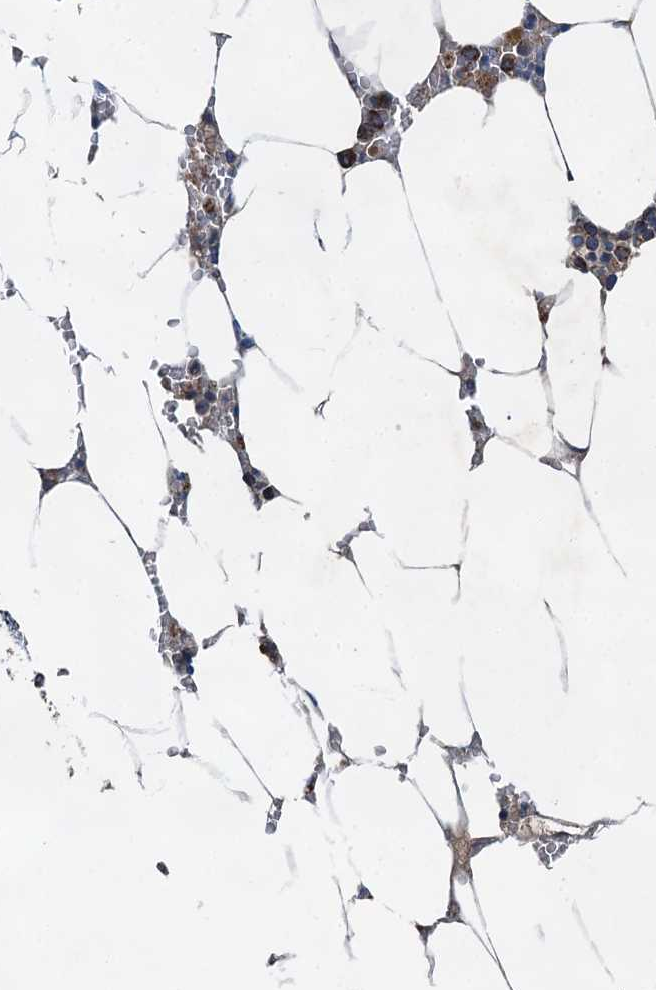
{"staining": {"intensity": "moderate", "quantity": "<25%", "location": "cytoplasmic/membranous"}, "tissue": "bone marrow", "cell_type": "Hematopoietic cells", "image_type": "normal", "snomed": [{"axis": "morphology", "description": "Normal tissue, NOS"}, {"axis": "topography", "description": "Bone marrow"}], "caption": "Brown immunohistochemical staining in benign human bone marrow demonstrates moderate cytoplasmic/membranous expression in approximately <25% of hematopoietic cells.", "gene": "HAUS2", "patient": {"sex": "male", "age": 70}}